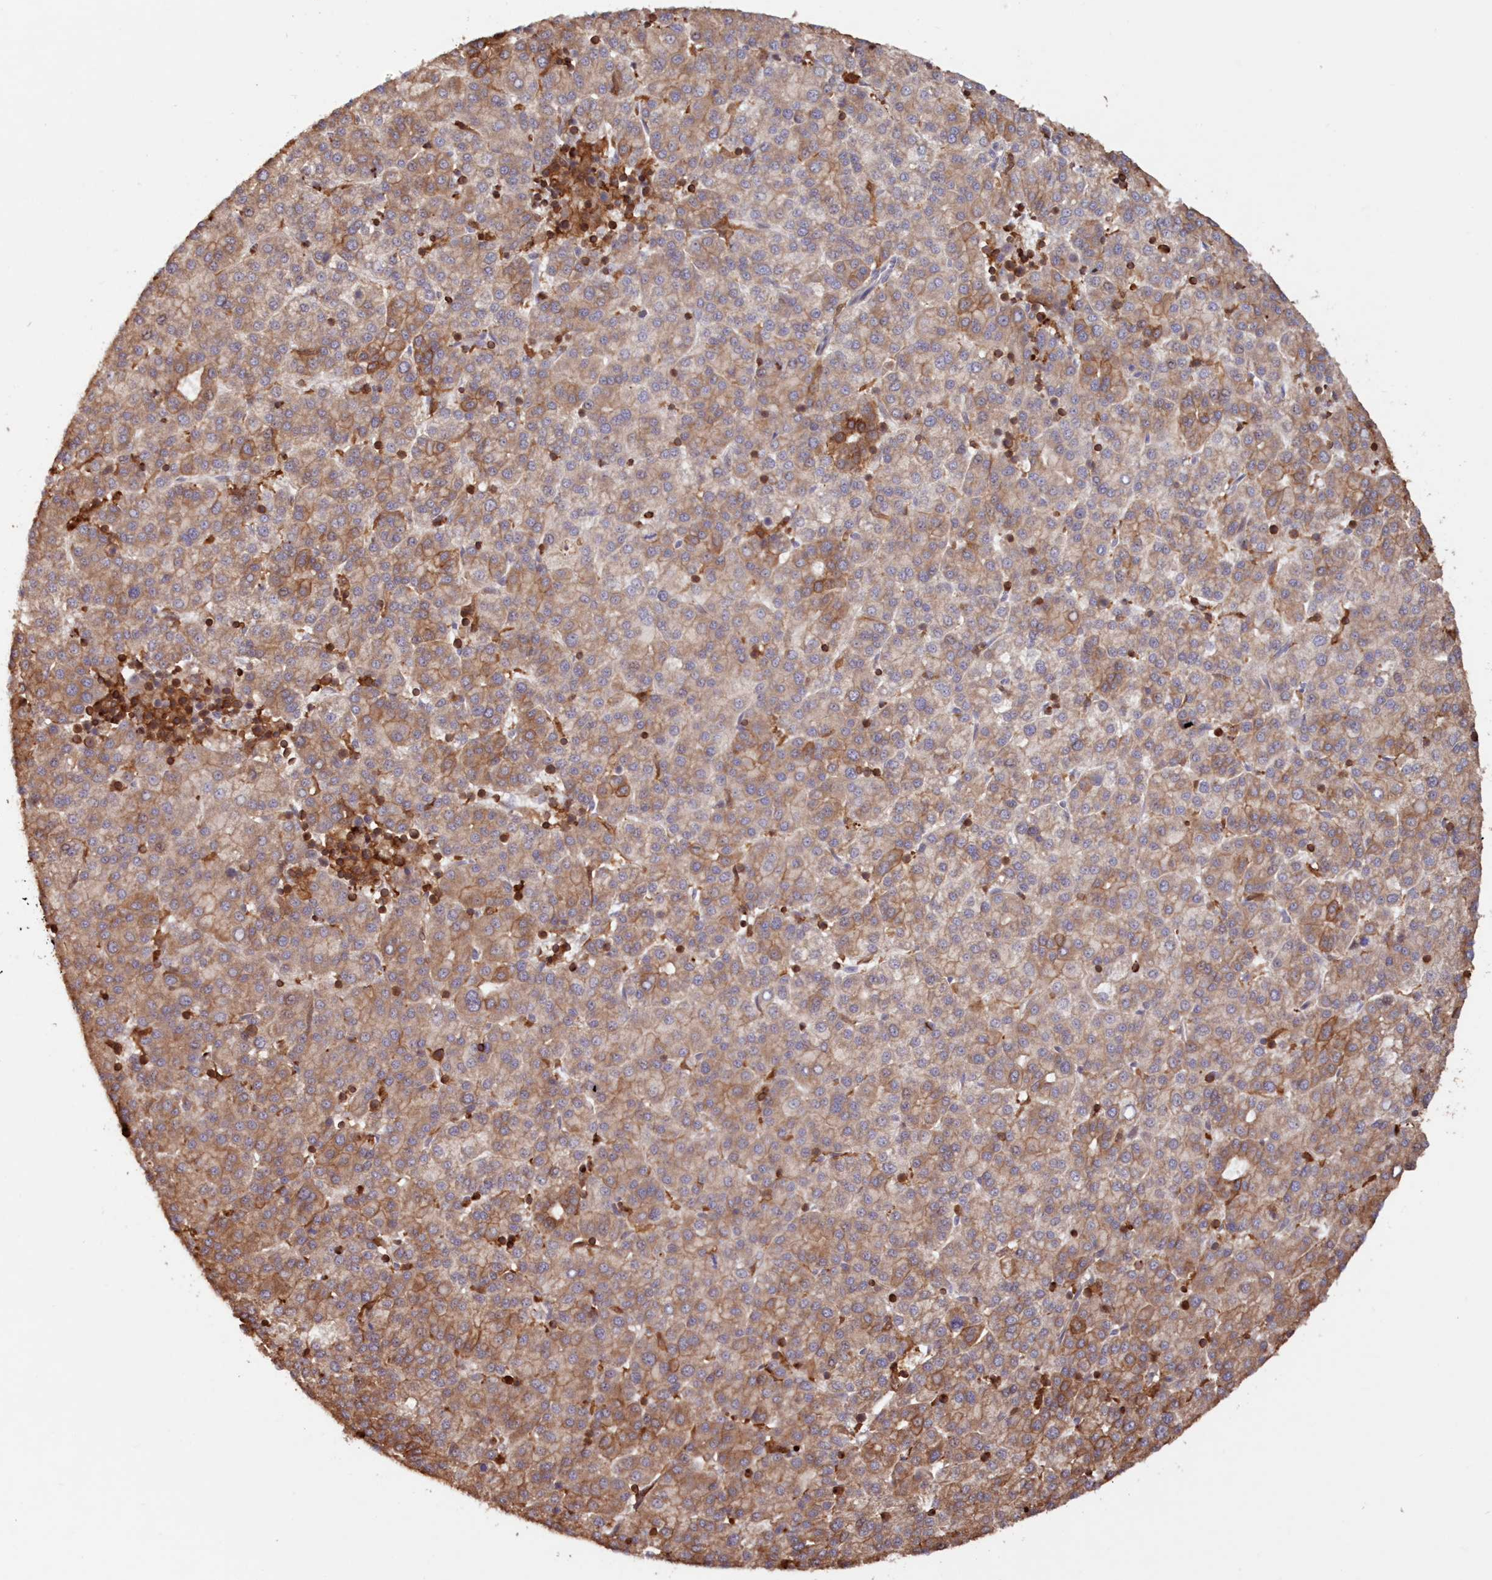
{"staining": {"intensity": "moderate", "quantity": ">75%", "location": "cytoplasmic/membranous"}, "tissue": "liver cancer", "cell_type": "Tumor cells", "image_type": "cancer", "snomed": [{"axis": "morphology", "description": "Carcinoma, Hepatocellular, NOS"}, {"axis": "topography", "description": "Liver"}], "caption": "Immunohistochemical staining of liver cancer (hepatocellular carcinoma) demonstrates medium levels of moderate cytoplasmic/membranous protein positivity in approximately >75% of tumor cells.", "gene": "SNED1", "patient": {"sex": "female", "age": 58}}